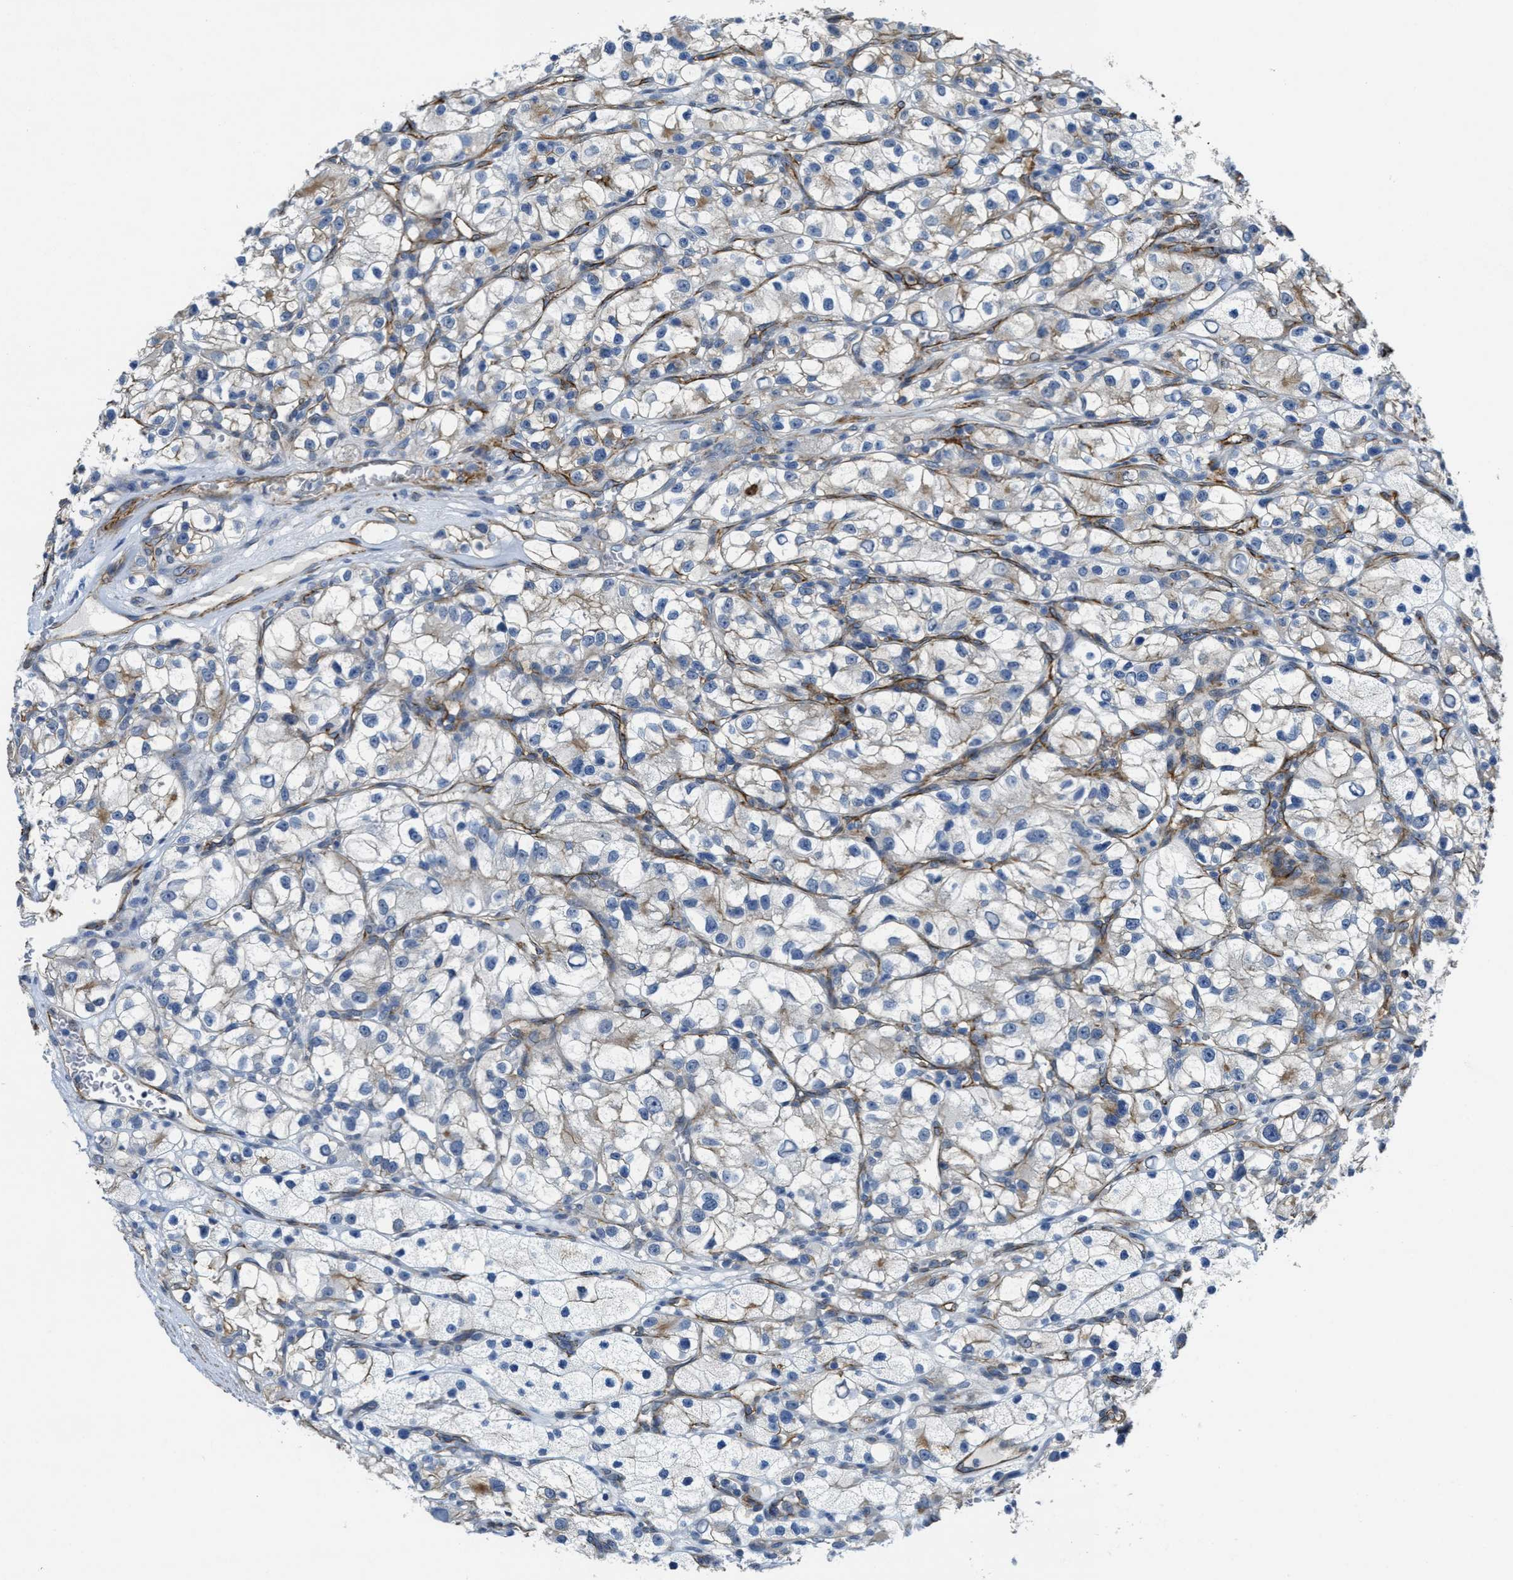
{"staining": {"intensity": "moderate", "quantity": "25%-75%", "location": "cytoplasmic/membranous"}, "tissue": "renal cancer", "cell_type": "Tumor cells", "image_type": "cancer", "snomed": [{"axis": "morphology", "description": "Adenocarcinoma, NOS"}, {"axis": "topography", "description": "Kidney"}], "caption": "The immunohistochemical stain shows moderate cytoplasmic/membranous positivity in tumor cells of renal cancer tissue.", "gene": "NAB1", "patient": {"sex": "female", "age": 57}}